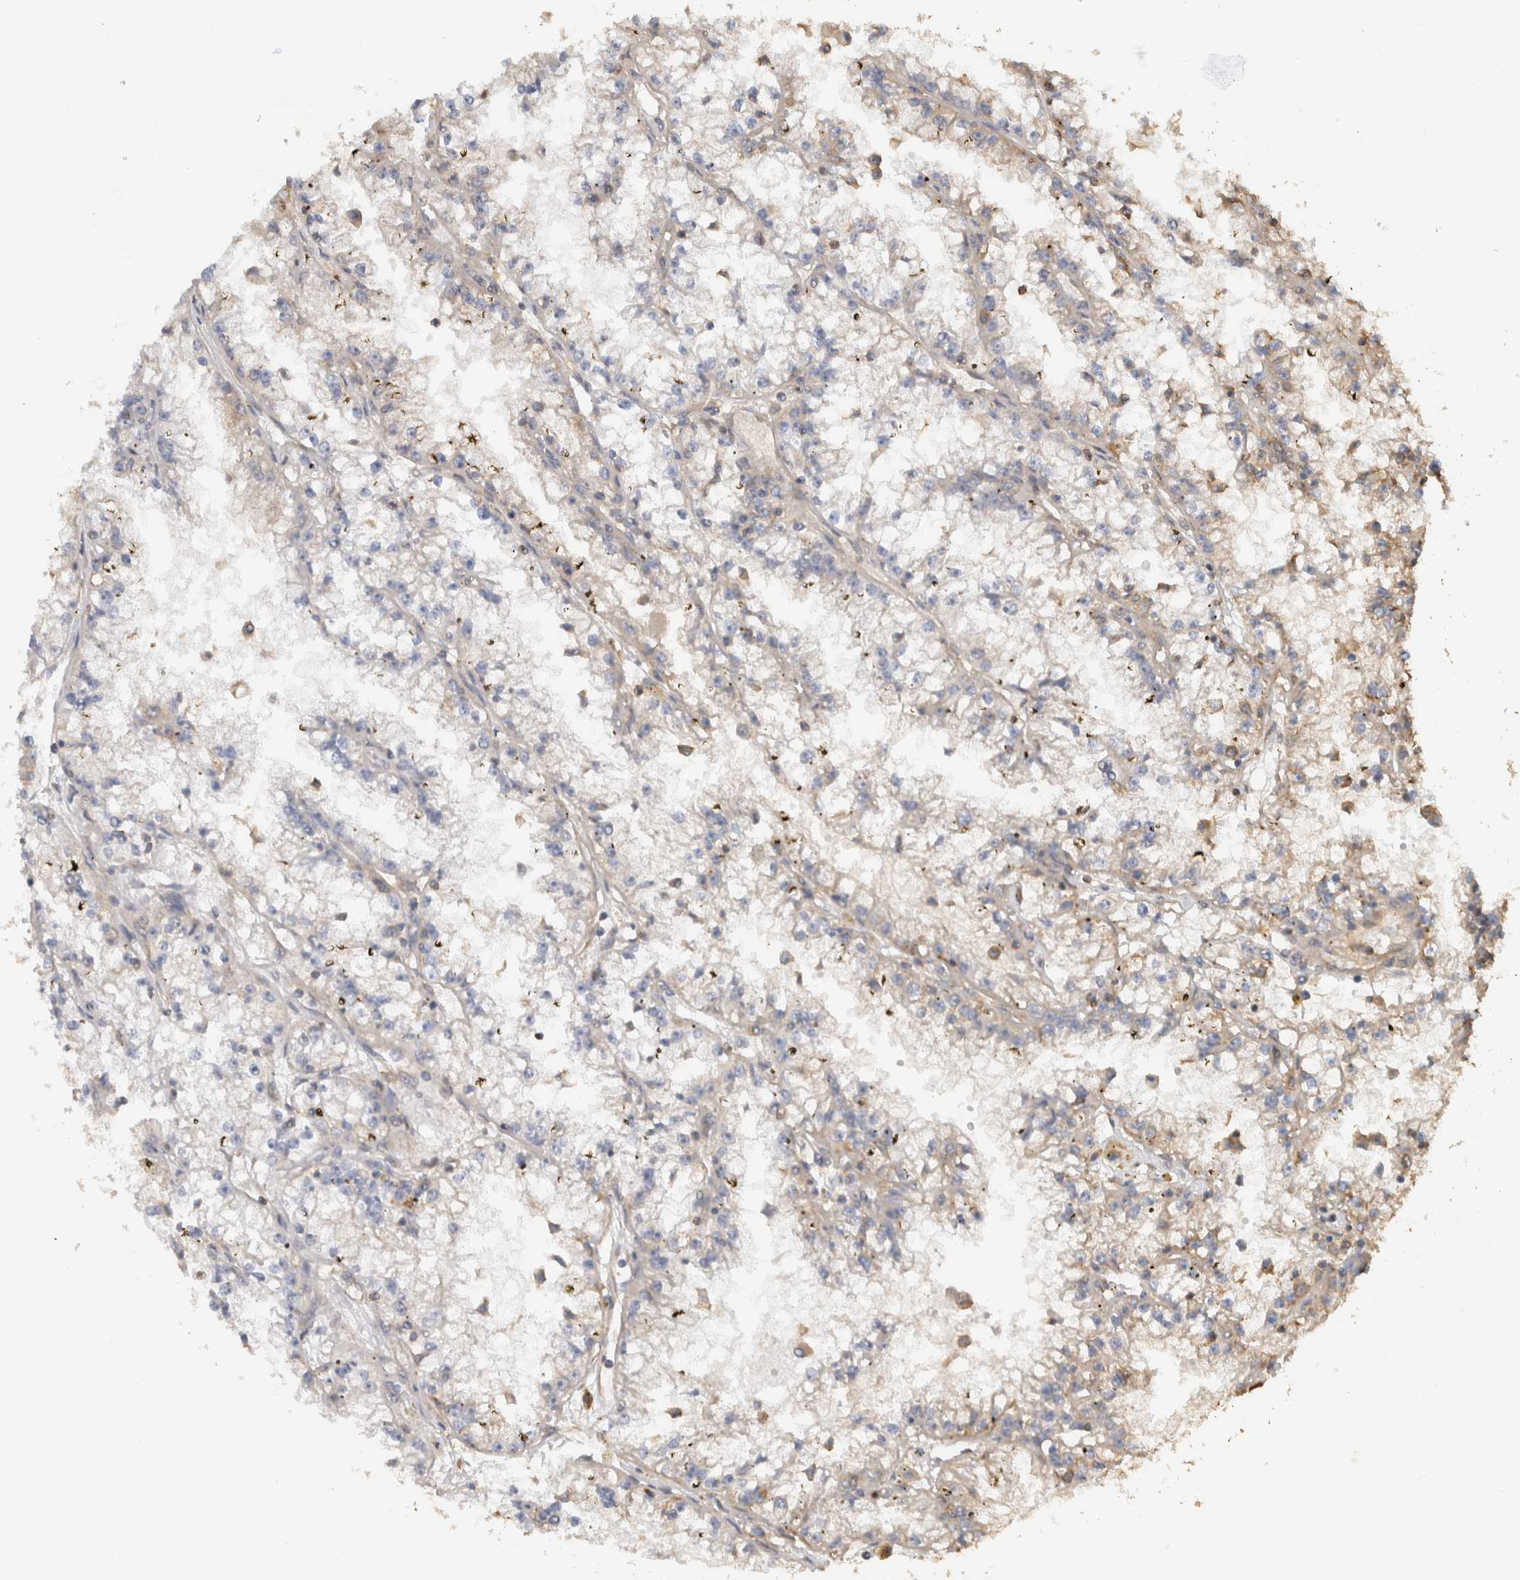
{"staining": {"intensity": "negative", "quantity": "none", "location": "none"}, "tissue": "renal cancer", "cell_type": "Tumor cells", "image_type": "cancer", "snomed": [{"axis": "morphology", "description": "Adenocarcinoma, NOS"}, {"axis": "topography", "description": "Kidney"}], "caption": "Immunohistochemical staining of renal cancer exhibits no significant positivity in tumor cells. (Stains: DAB immunohistochemistry (IHC) with hematoxylin counter stain, Microscopy: brightfield microscopy at high magnification).", "gene": "EIF4G3", "patient": {"sex": "male", "age": 56}}